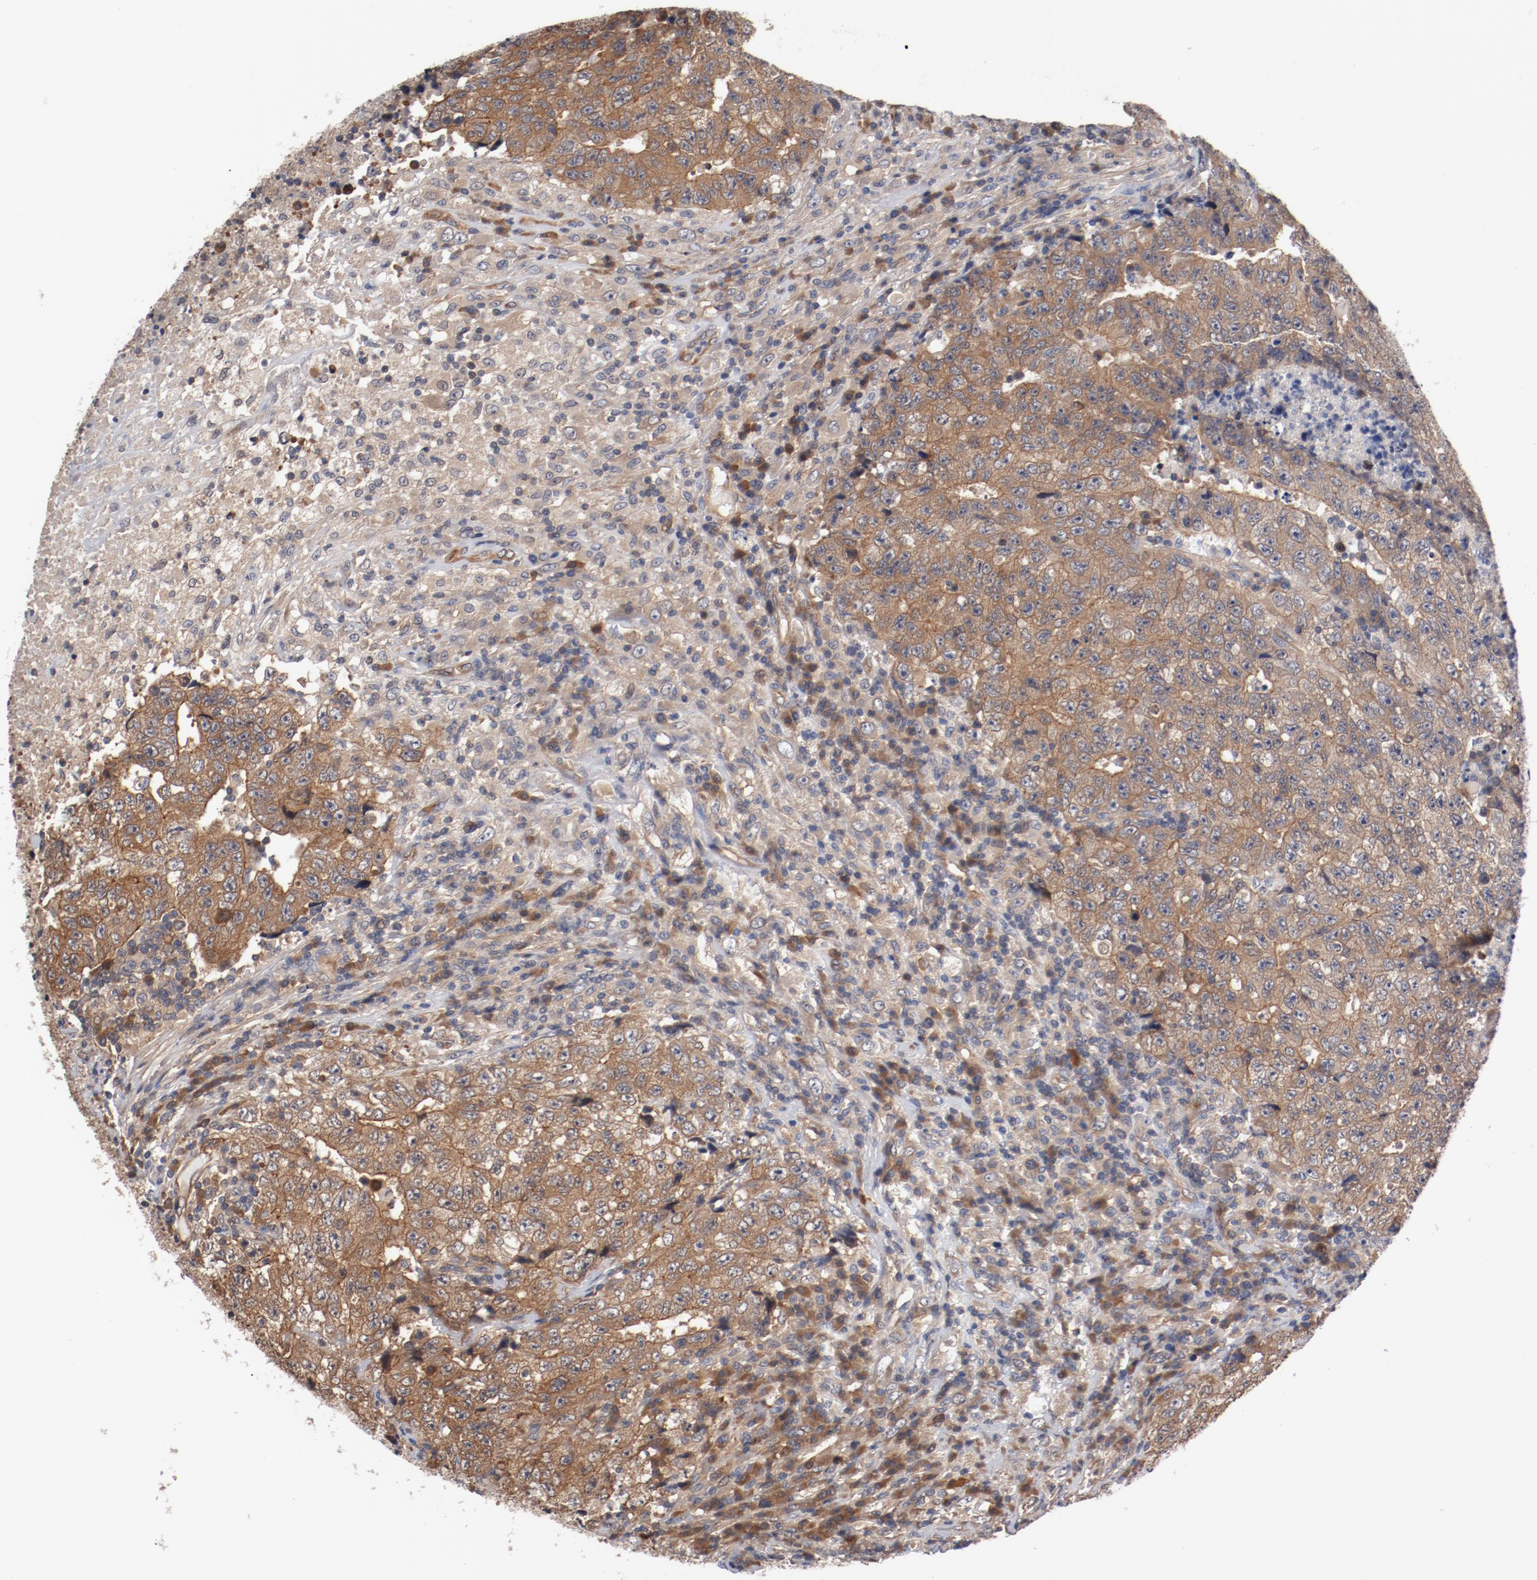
{"staining": {"intensity": "moderate", "quantity": ">75%", "location": "cytoplasmic/membranous"}, "tissue": "testis cancer", "cell_type": "Tumor cells", "image_type": "cancer", "snomed": [{"axis": "morphology", "description": "Necrosis, NOS"}, {"axis": "morphology", "description": "Carcinoma, Embryonal, NOS"}, {"axis": "topography", "description": "Testis"}], "caption": "IHC histopathology image of neoplastic tissue: testis embryonal carcinoma stained using immunohistochemistry (IHC) exhibits medium levels of moderate protein expression localized specifically in the cytoplasmic/membranous of tumor cells, appearing as a cytoplasmic/membranous brown color.", "gene": "PITPNM2", "patient": {"sex": "male", "age": 19}}